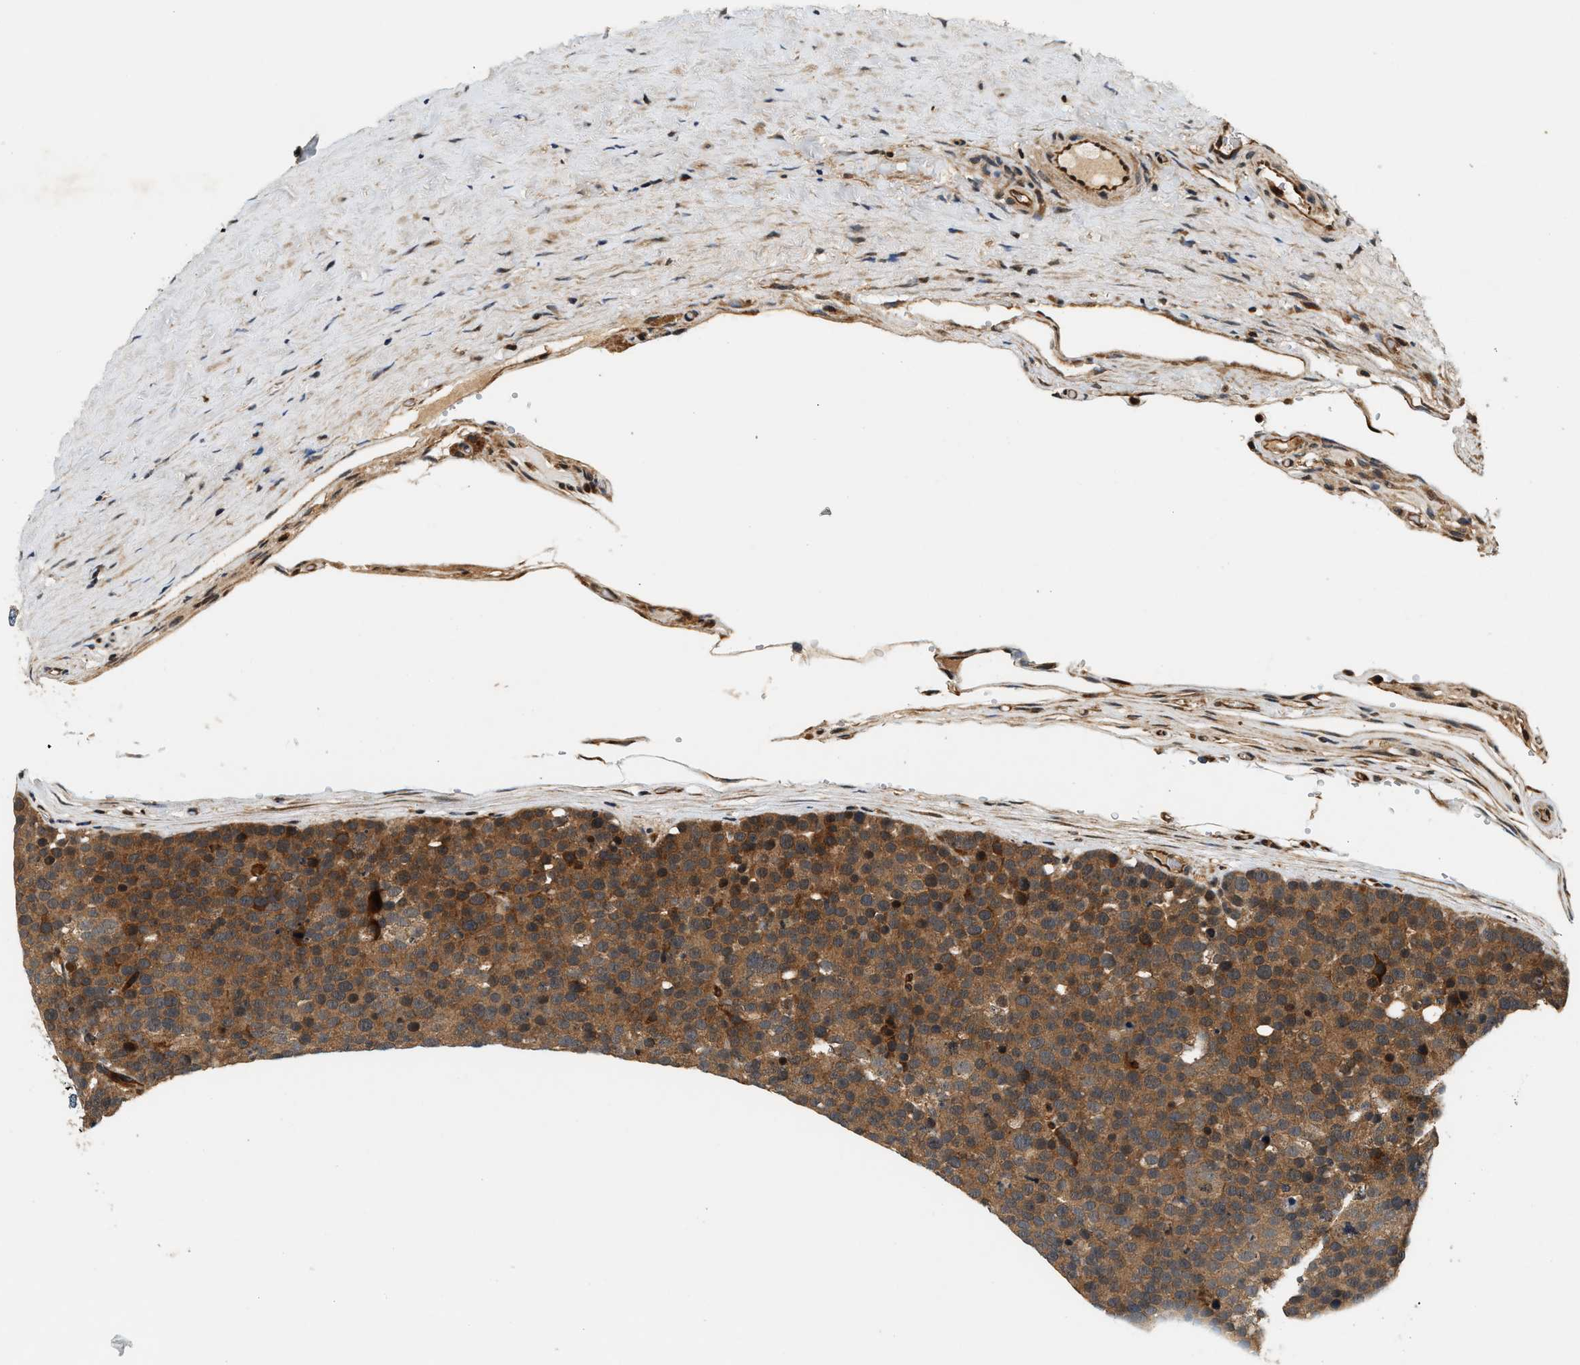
{"staining": {"intensity": "moderate", "quantity": ">75%", "location": "cytoplasmic/membranous"}, "tissue": "testis cancer", "cell_type": "Tumor cells", "image_type": "cancer", "snomed": [{"axis": "morphology", "description": "Seminoma, NOS"}, {"axis": "topography", "description": "Testis"}], "caption": "A medium amount of moderate cytoplasmic/membranous positivity is present in about >75% of tumor cells in testis cancer (seminoma) tissue. (DAB (3,3'-diaminobenzidine) IHC, brown staining for protein, blue staining for nuclei).", "gene": "SAMD9", "patient": {"sex": "male", "age": 71}}